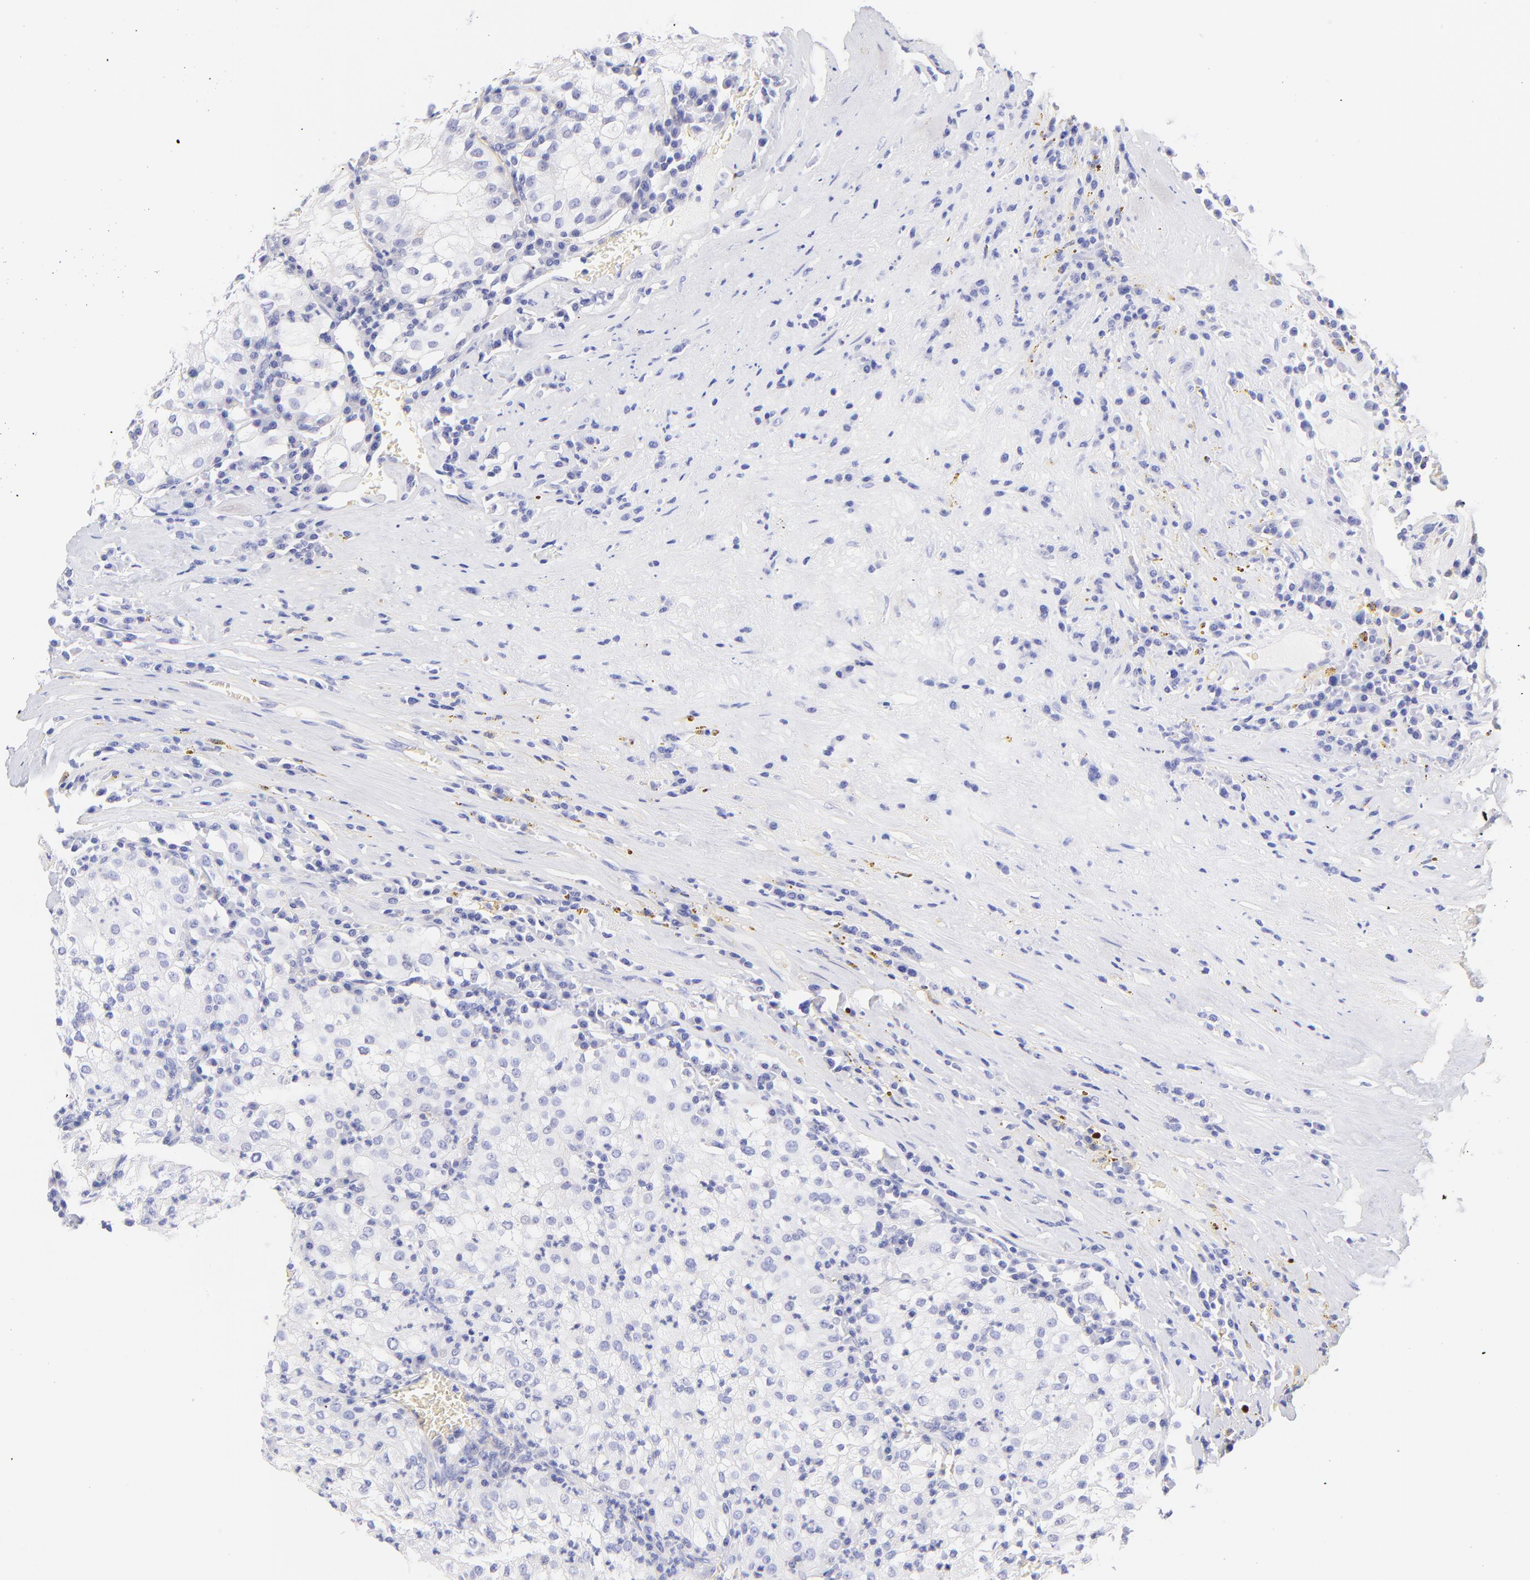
{"staining": {"intensity": "negative", "quantity": "none", "location": "none"}, "tissue": "renal cancer", "cell_type": "Tumor cells", "image_type": "cancer", "snomed": [{"axis": "morphology", "description": "Adenocarcinoma, NOS"}, {"axis": "topography", "description": "Kidney"}], "caption": "Image shows no protein staining in tumor cells of adenocarcinoma (renal) tissue.", "gene": "FRMPD3", "patient": {"sex": "male", "age": 59}}